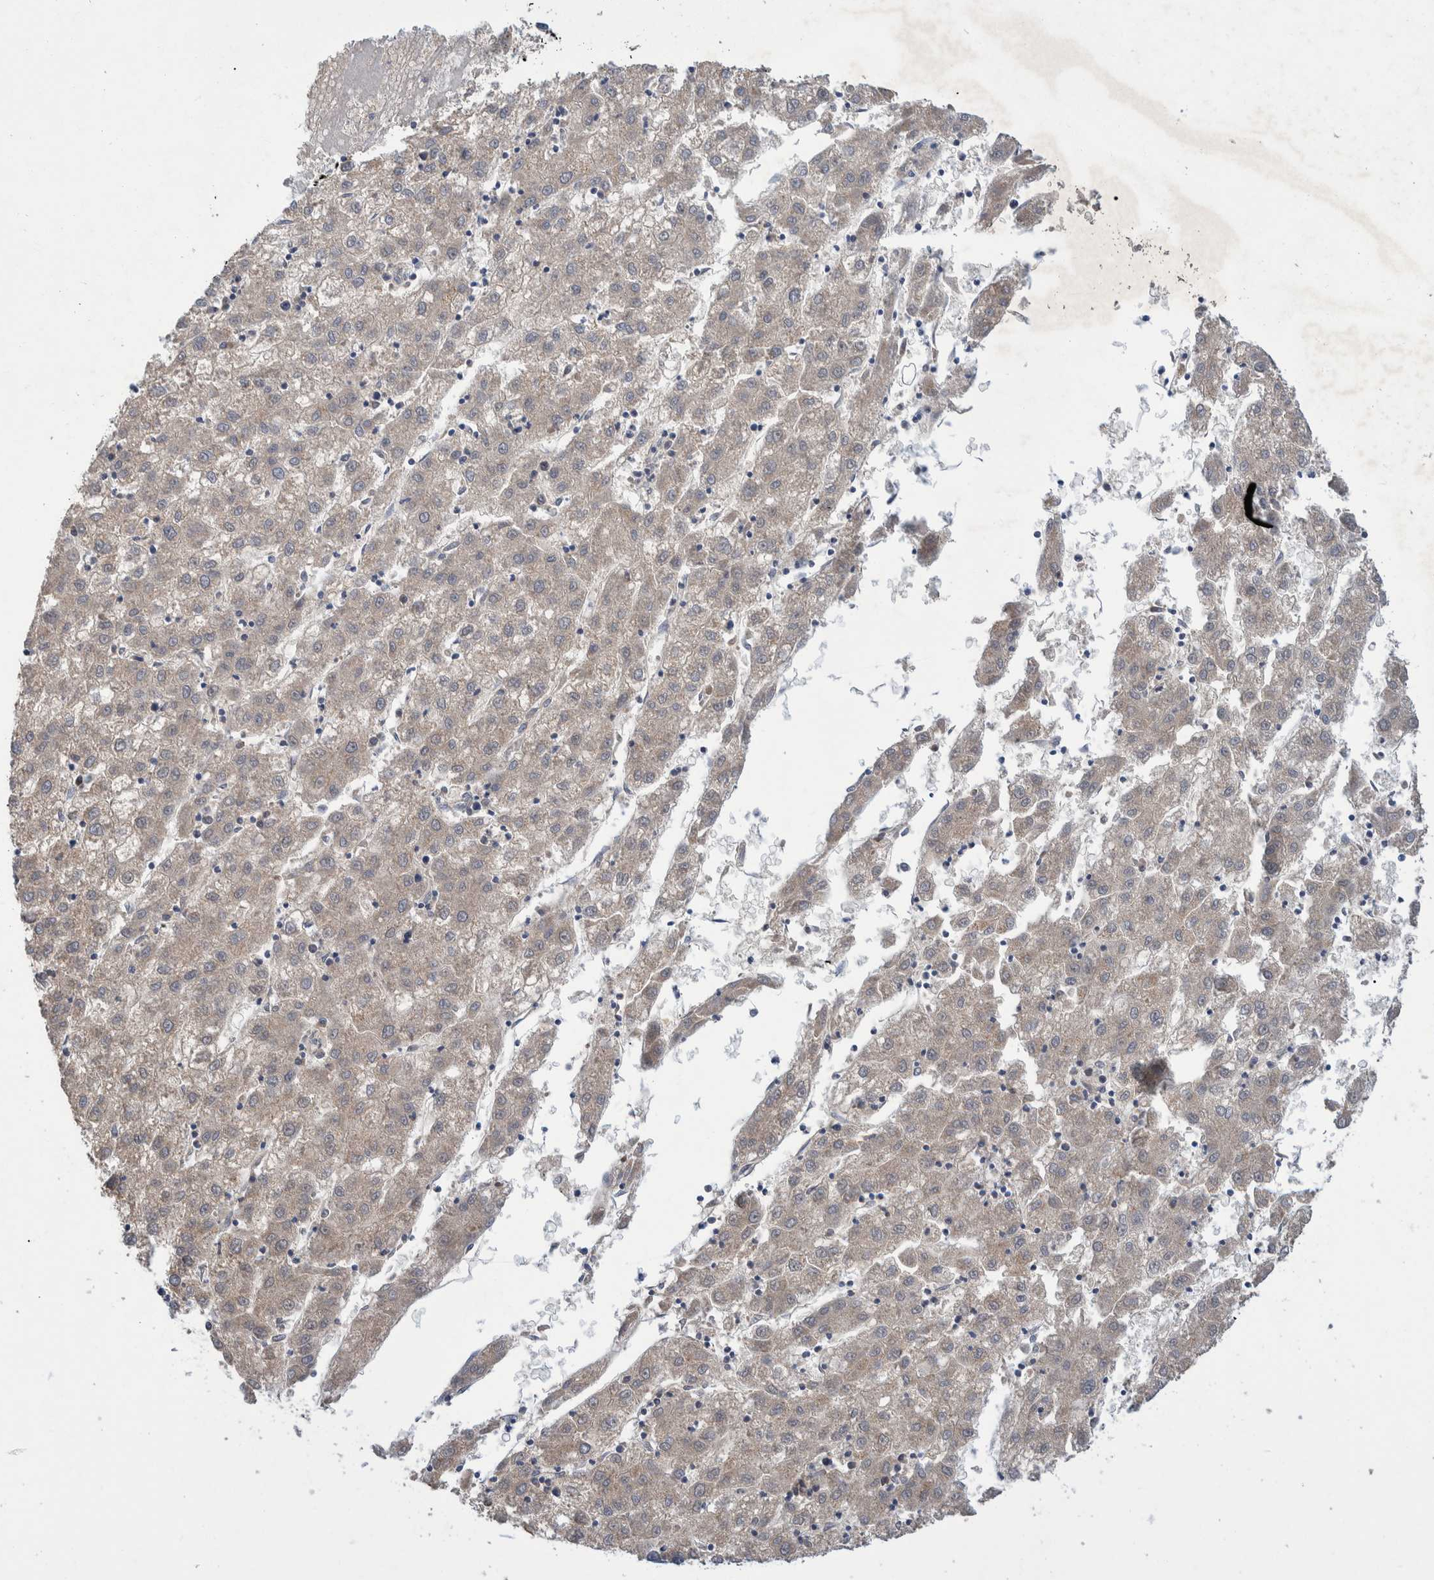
{"staining": {"intensity": "weak", "quantity": "25%-75%", "location": "cytoplasmic/membranous"}, "tissue": "liver cancer", "cell_type": "Tumor cells", "image_type": "cancer", "snomed": [{"axis": "morphology", "description": "Carcinoma, Hepatocellular, NOS"}, {"axis": "topography", "description": "Liver"}], "caption": "Liver cancer (hepatocellular carcinoma) stained with a protein marker shows weak staining in tumor cells.", "gene": "PLPBP", "patient": {"sex": "male", "age": 72}}